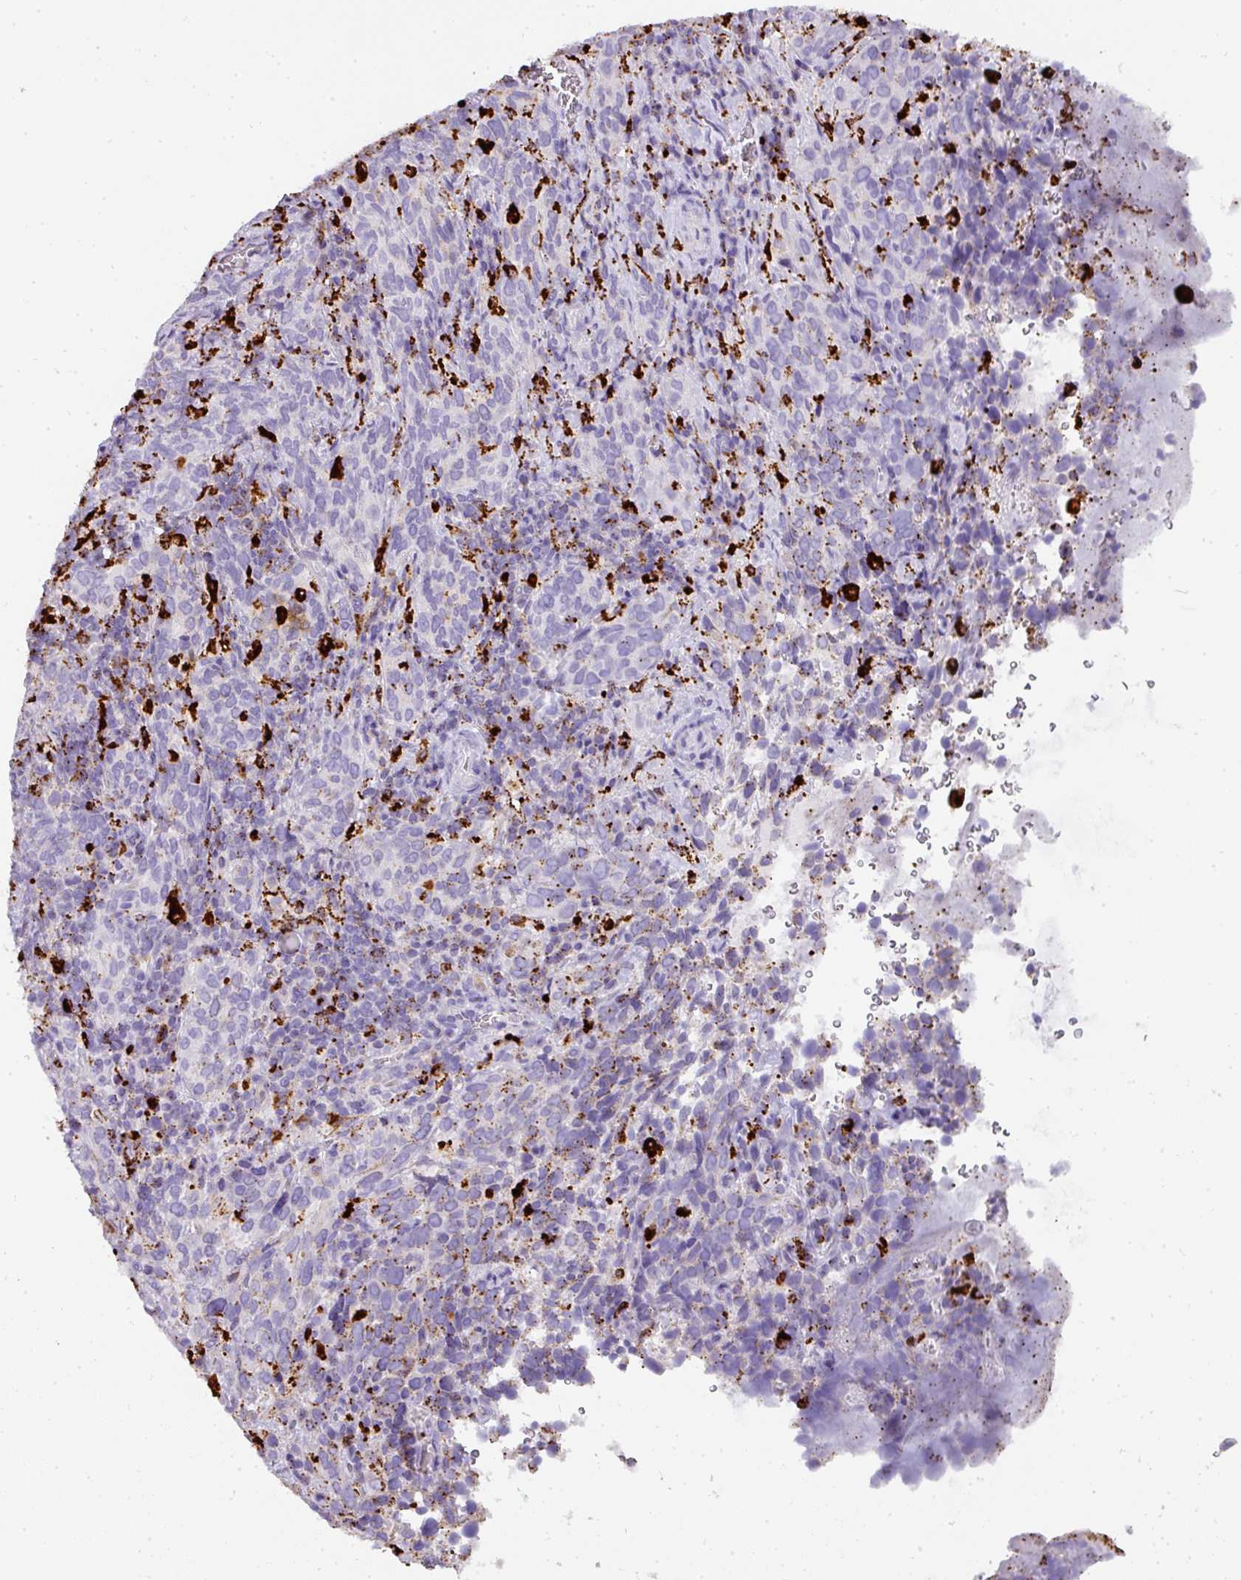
{"staining": {"intensity": "negative", "quantity": "none", "location": "none"}, "tissue": "cervical cancer", "cell_type": "Tumor cells", "image_type": "cancer", "snomed": [{"axis": "morphology", "description": "Squamous cell carcinoma, NOS"}, {"axis": "topography", "description": "Cervix"}], "caption": "Immunohistochemistry (IHC) photomicrograph of neoplastic tissue: human cervical squamous cell carcinoma stained with DAB (3,3'-diaminobenzidine) displays no significant protein staining in tumor cells.", "gene": "MMACHC", "patient": {"sex": "female", "age": 51}}